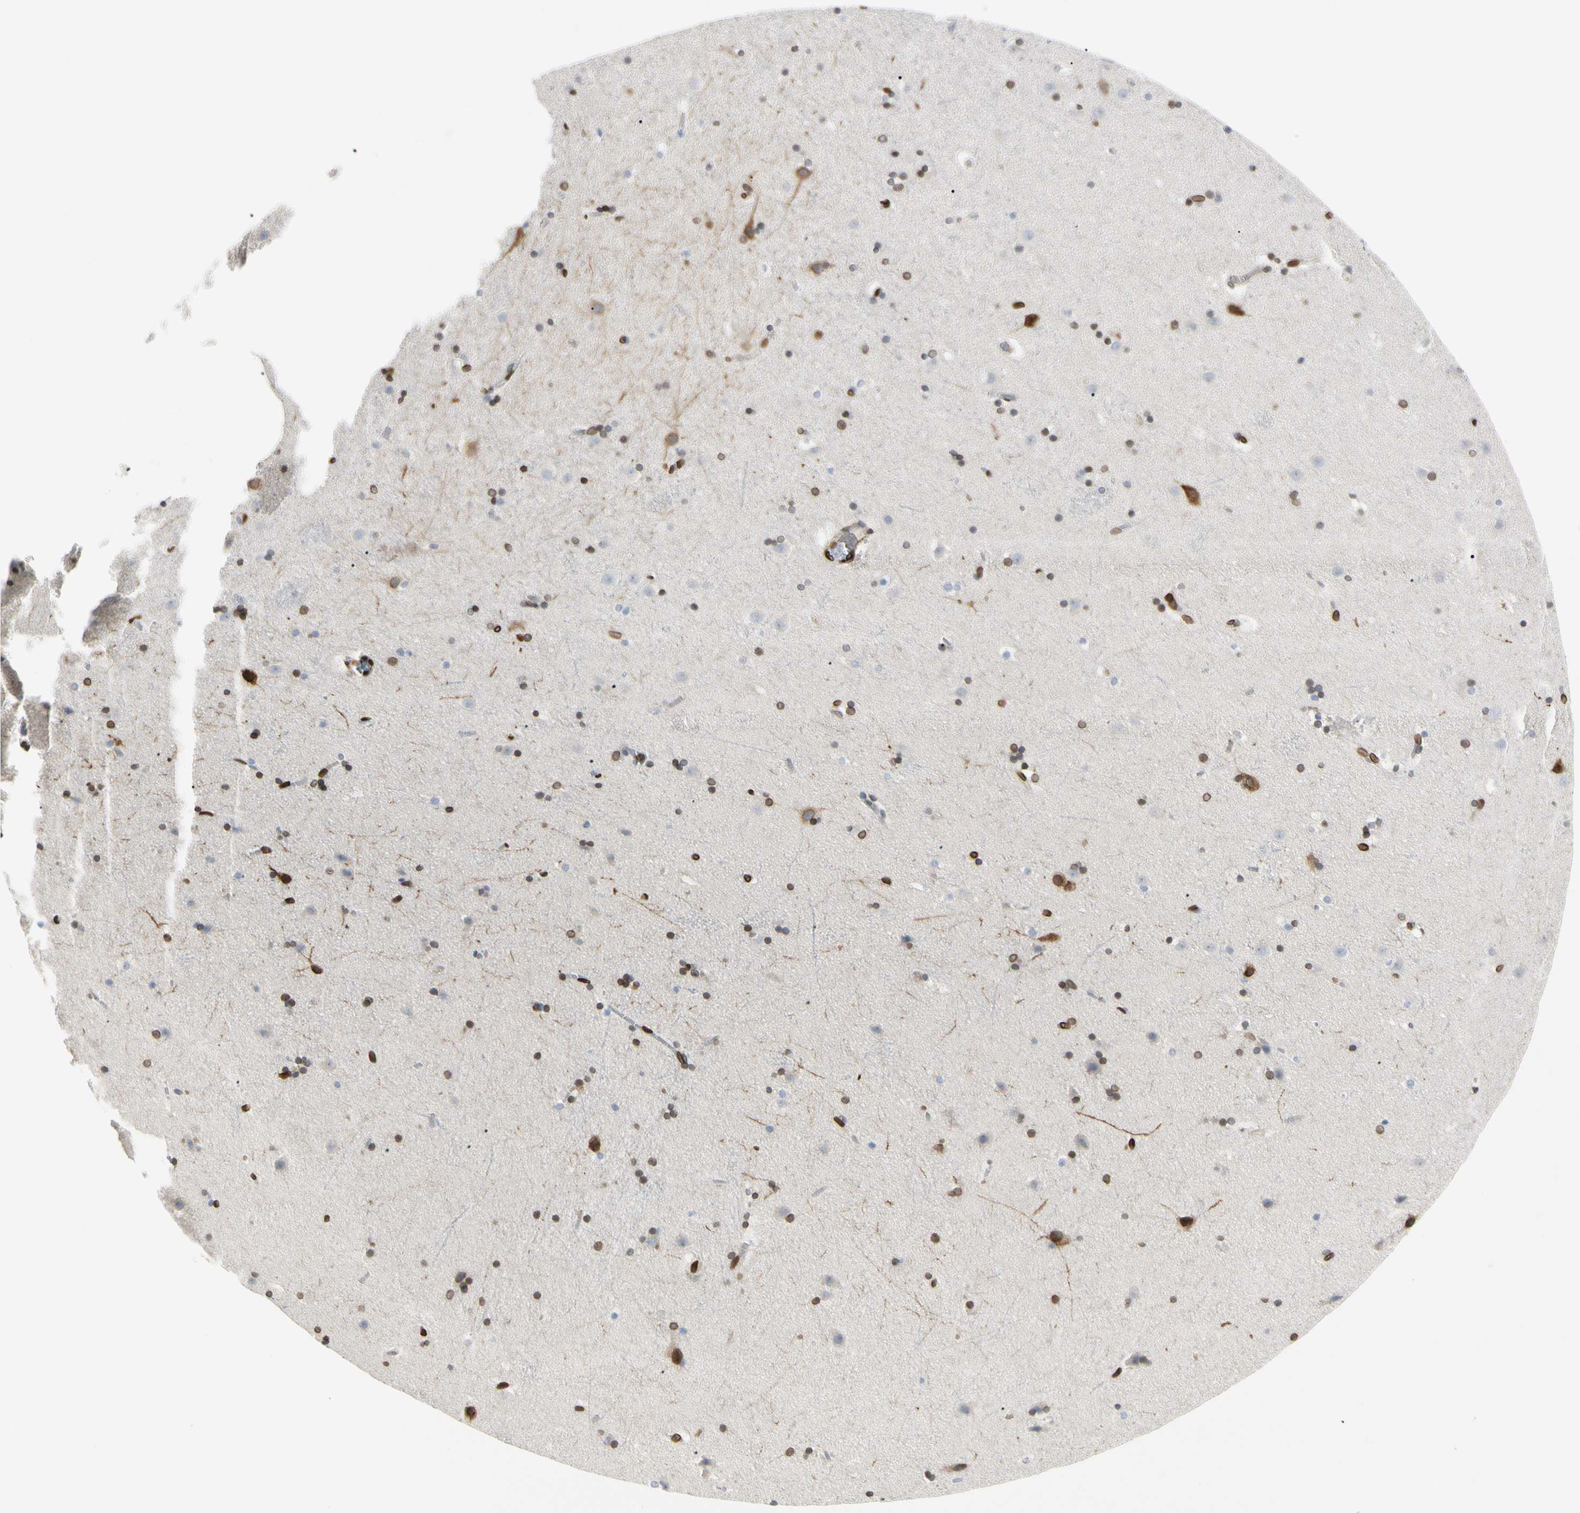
{"staining": {"intensity": "moderate", "quantity": "25%-75%", "location": "nuclear"}, "tissue": "caudate", "cell_type": "Glial cells", "image_type": "normal", "snomed": [{"axis": "morphology", "description": "Normal tissue, NOS"}, {"axis": "topography", "description": "Lateral ventricle wall"}], "caption": "A high-resolution histopathology image shows immunohistochemistry (IHC) staining of unremarkable caudate, which demonstrates moderate nuclear staining in about 25%-75% of glial cells.", "gene": "TMPO", "patient": {"sex": "male", "age": 45}}